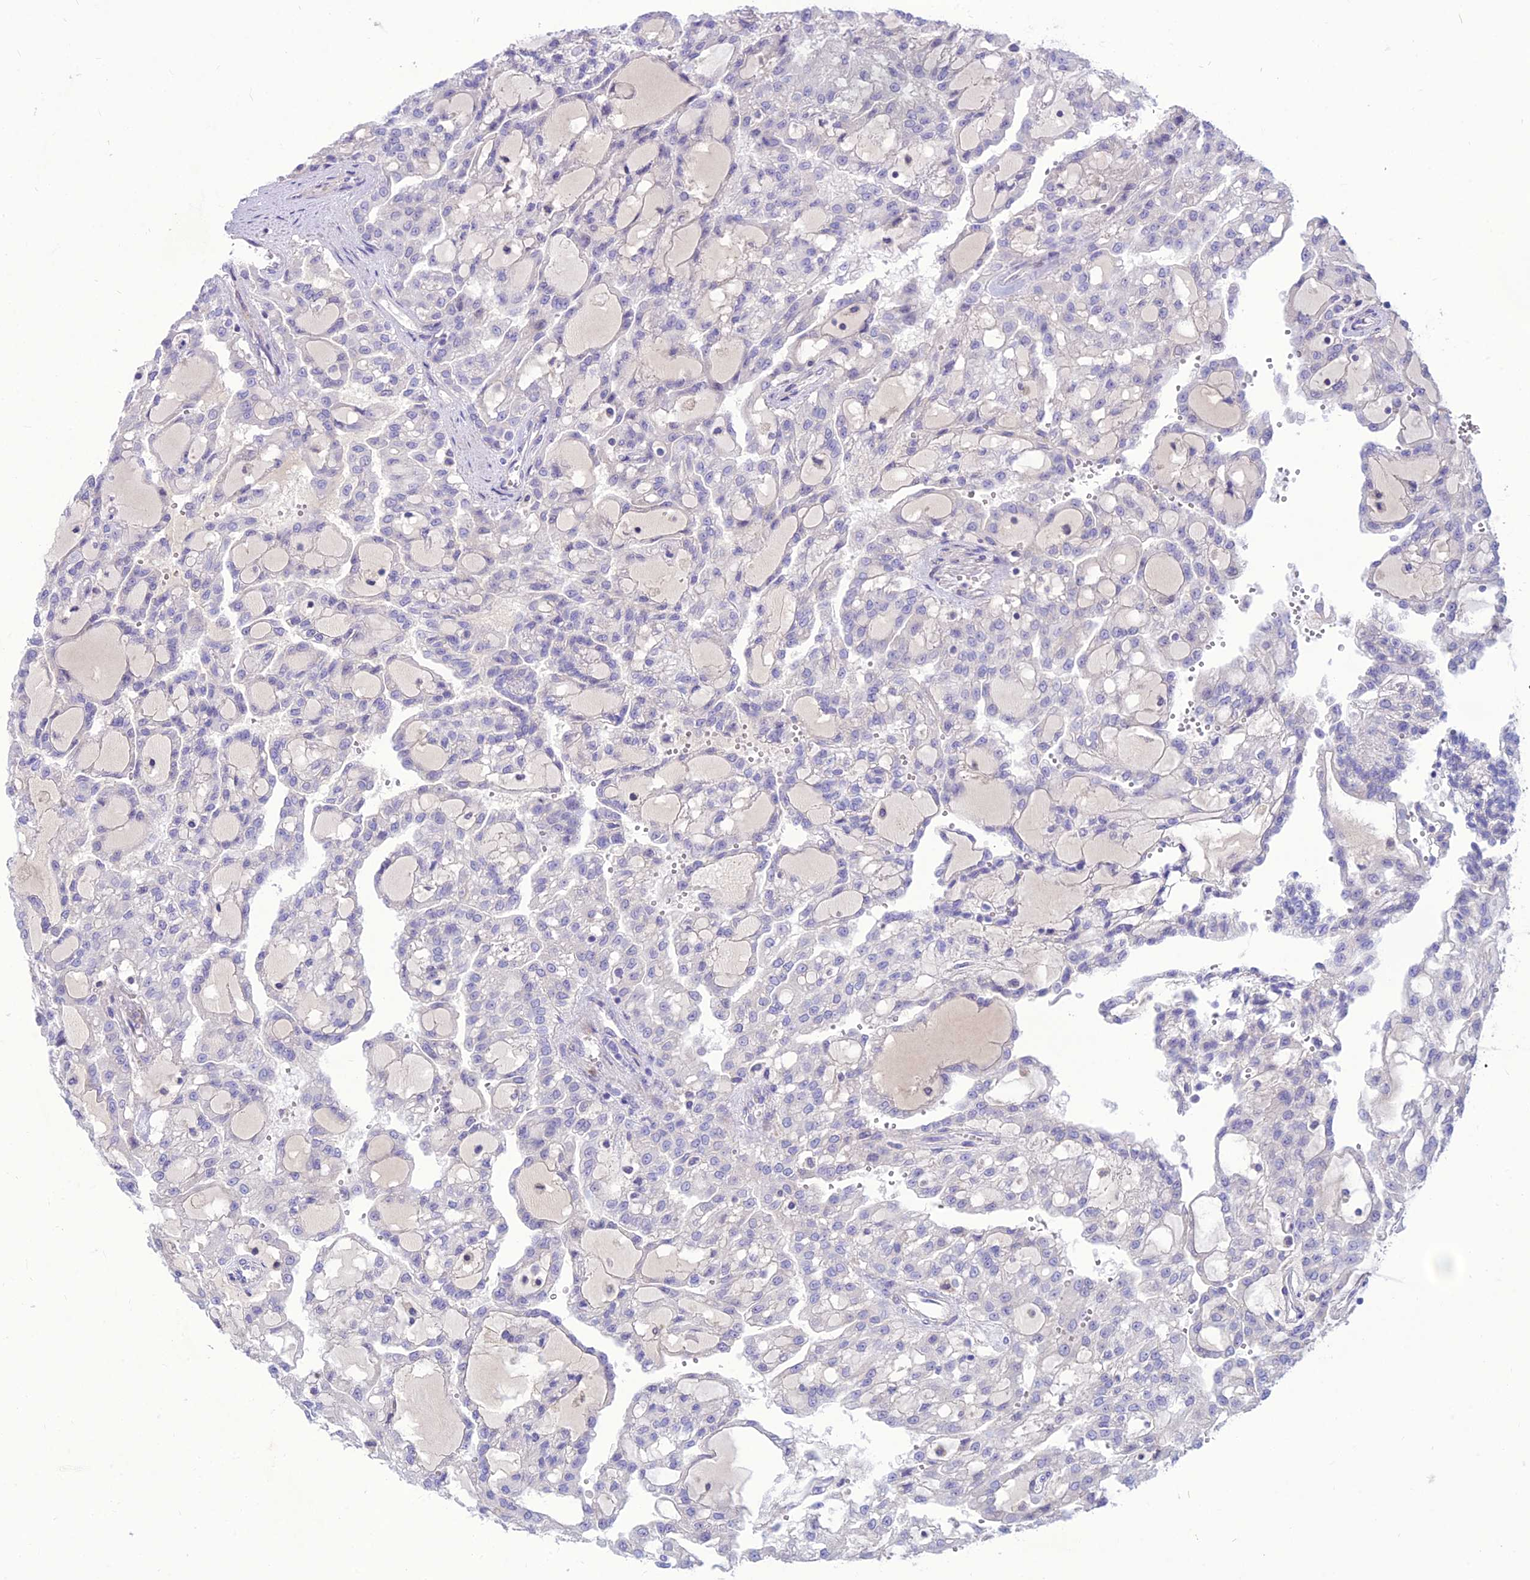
{"staining": {"intensity": "negative", "quantity": "none", "location": "none"}, "tissue": "renal cancer", "cell_type": "Tumor cells", "image_type": "cancer", "snomed": [{"axis": "morphology", "description": "Adenocarcinoma, NOS"}, {"axis": "topography", "description": "Kidney"}], "caption": "DAB immunohistochemical staining of renal adenocarcinoma displays no significant staining in tumor cells.", "gene": "TEKT3", "patient": {"sex": "male", "age": 63}}